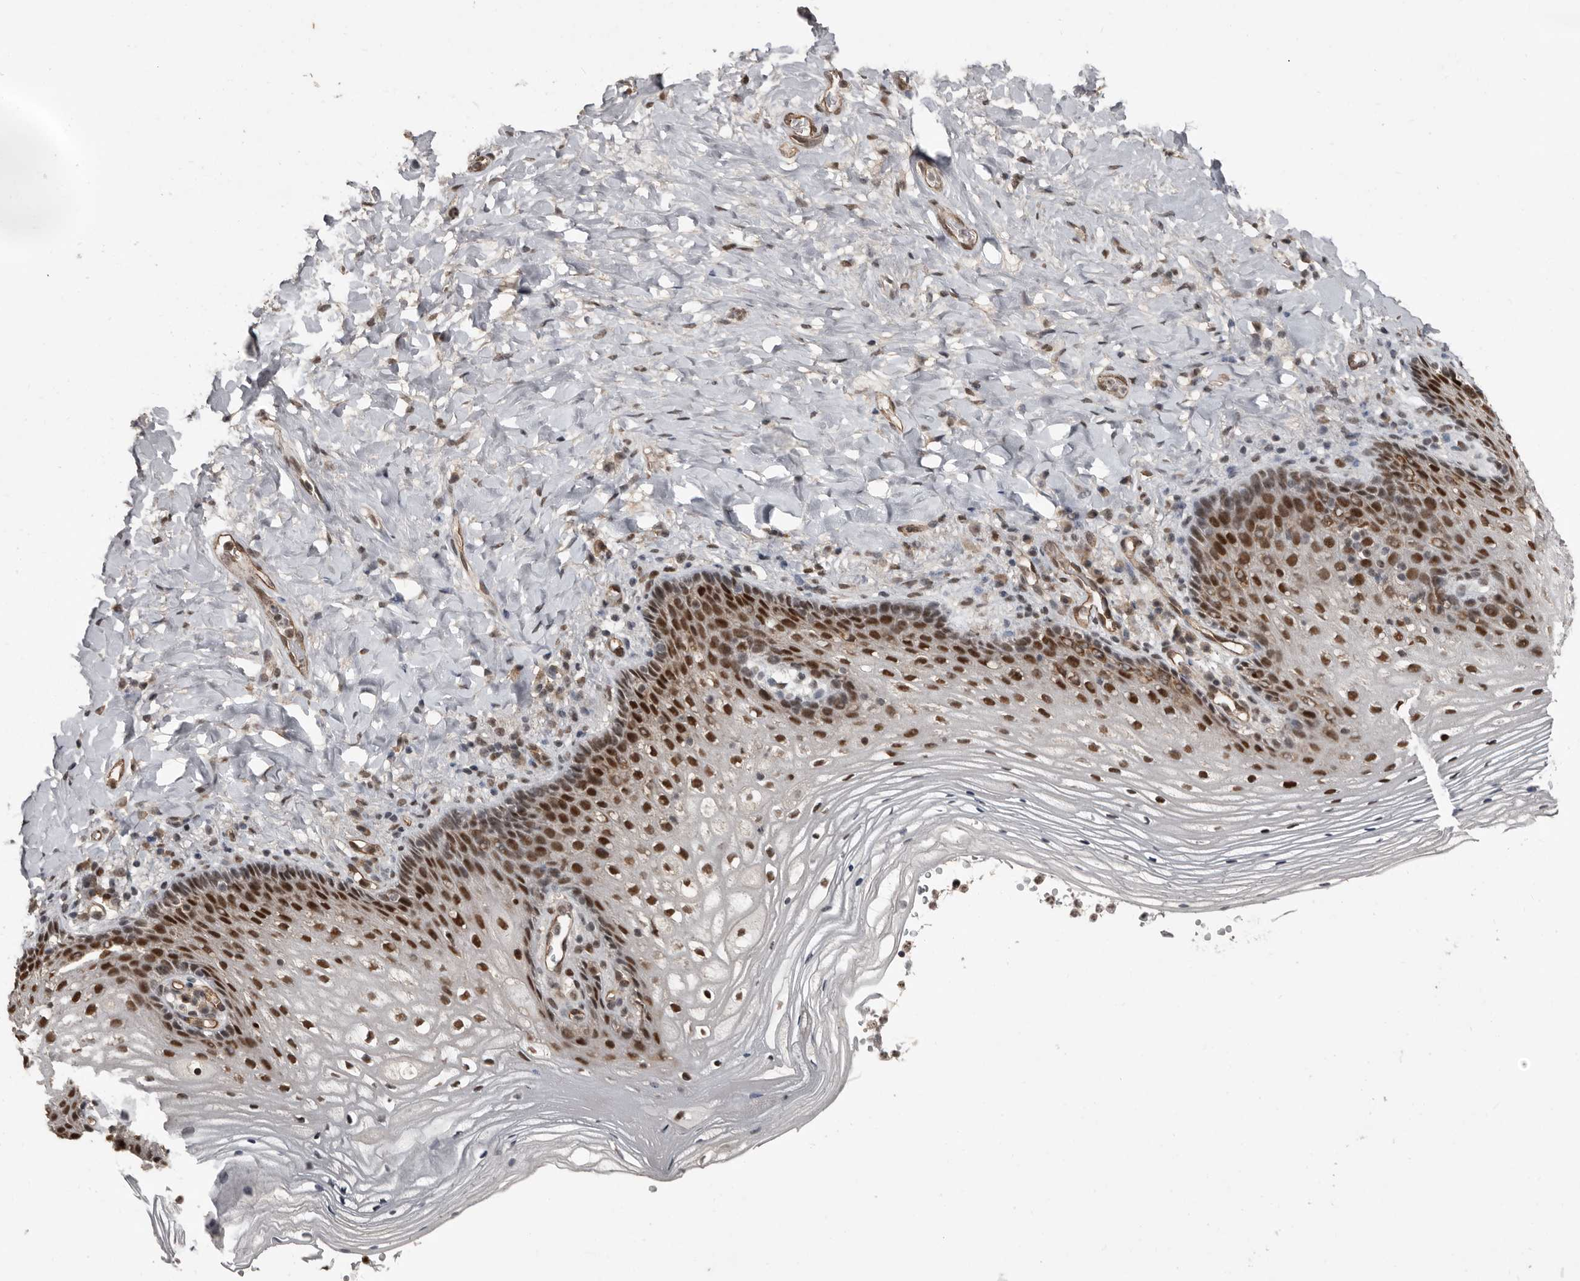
{"staining": {"intensity": "strong", "quantity": ">75%", "location": "nuclear"}, "tissue": "vagina", "cell_type": "Squamous epithelial cells", "image_type": "normal", "snomed": [{"axis": "morphology", "description": "Normal tissue, NOS"}, {"axis": "topography", "description": "Vagina"}], "caption": "Brown immunohistochemical staining in benign vagina shows strong nuclear expression in about >75% of squamous epithelial cells.", "gene": "CHD1L", "patient": {"sex": "female", "age": 60}}